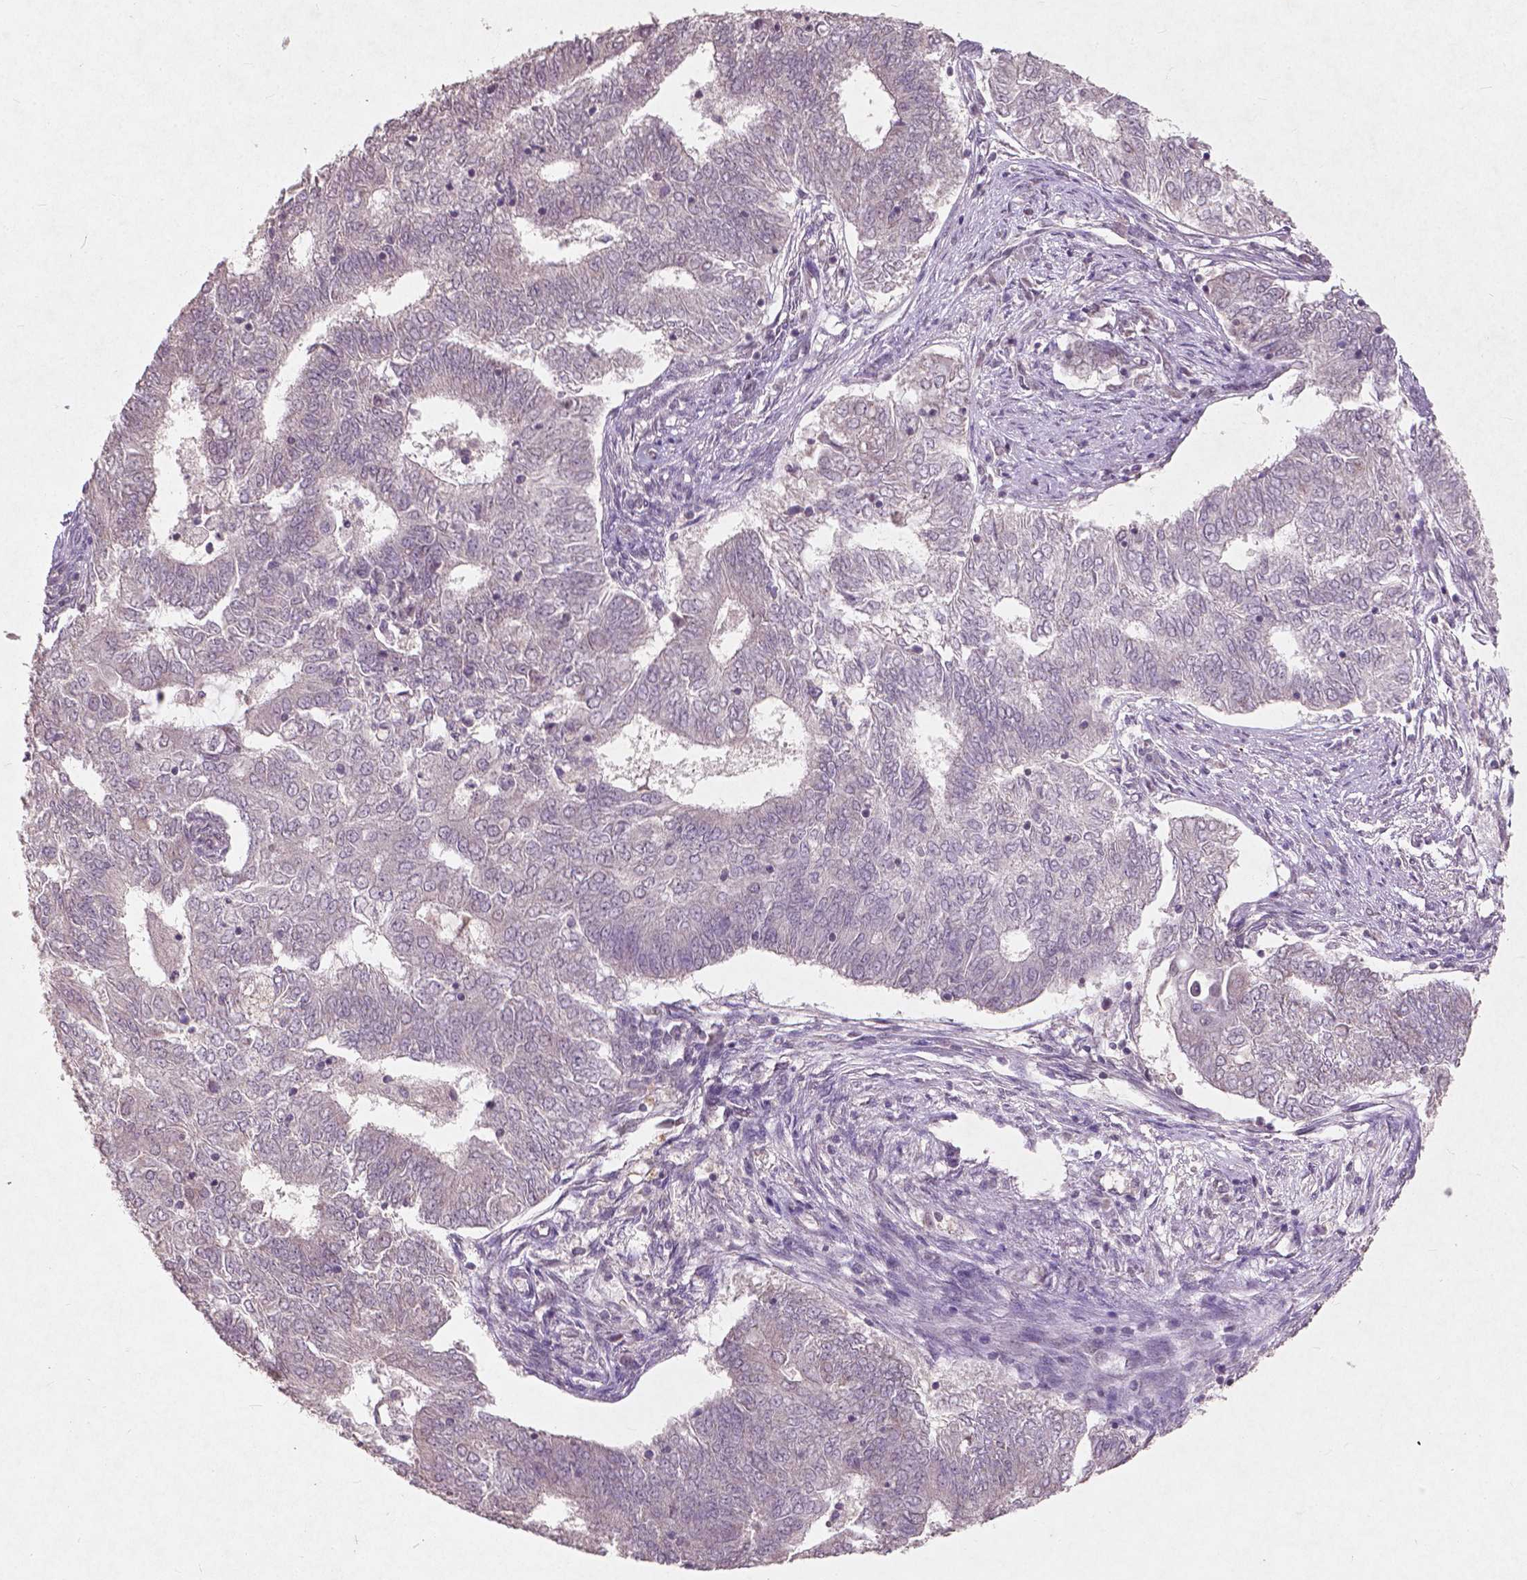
{"staining": {"intensity": "negative", "quantity": "none", "location": "none"}, "tissue": "endometrial cancer", "cell_type": "Tumor cells", "image_type": "cancer", "snomed": [{"axis": "morphology", "description": "Adenocarcinoma, NOS"}, {"axis": "topography", "description": "Endometrium"}], "caption": "Tumor cells show no significant protein staining in endometrial adenocarcinoma.", "gene": "SMAD2", "patient": {"sex": "female", "age": 62}}